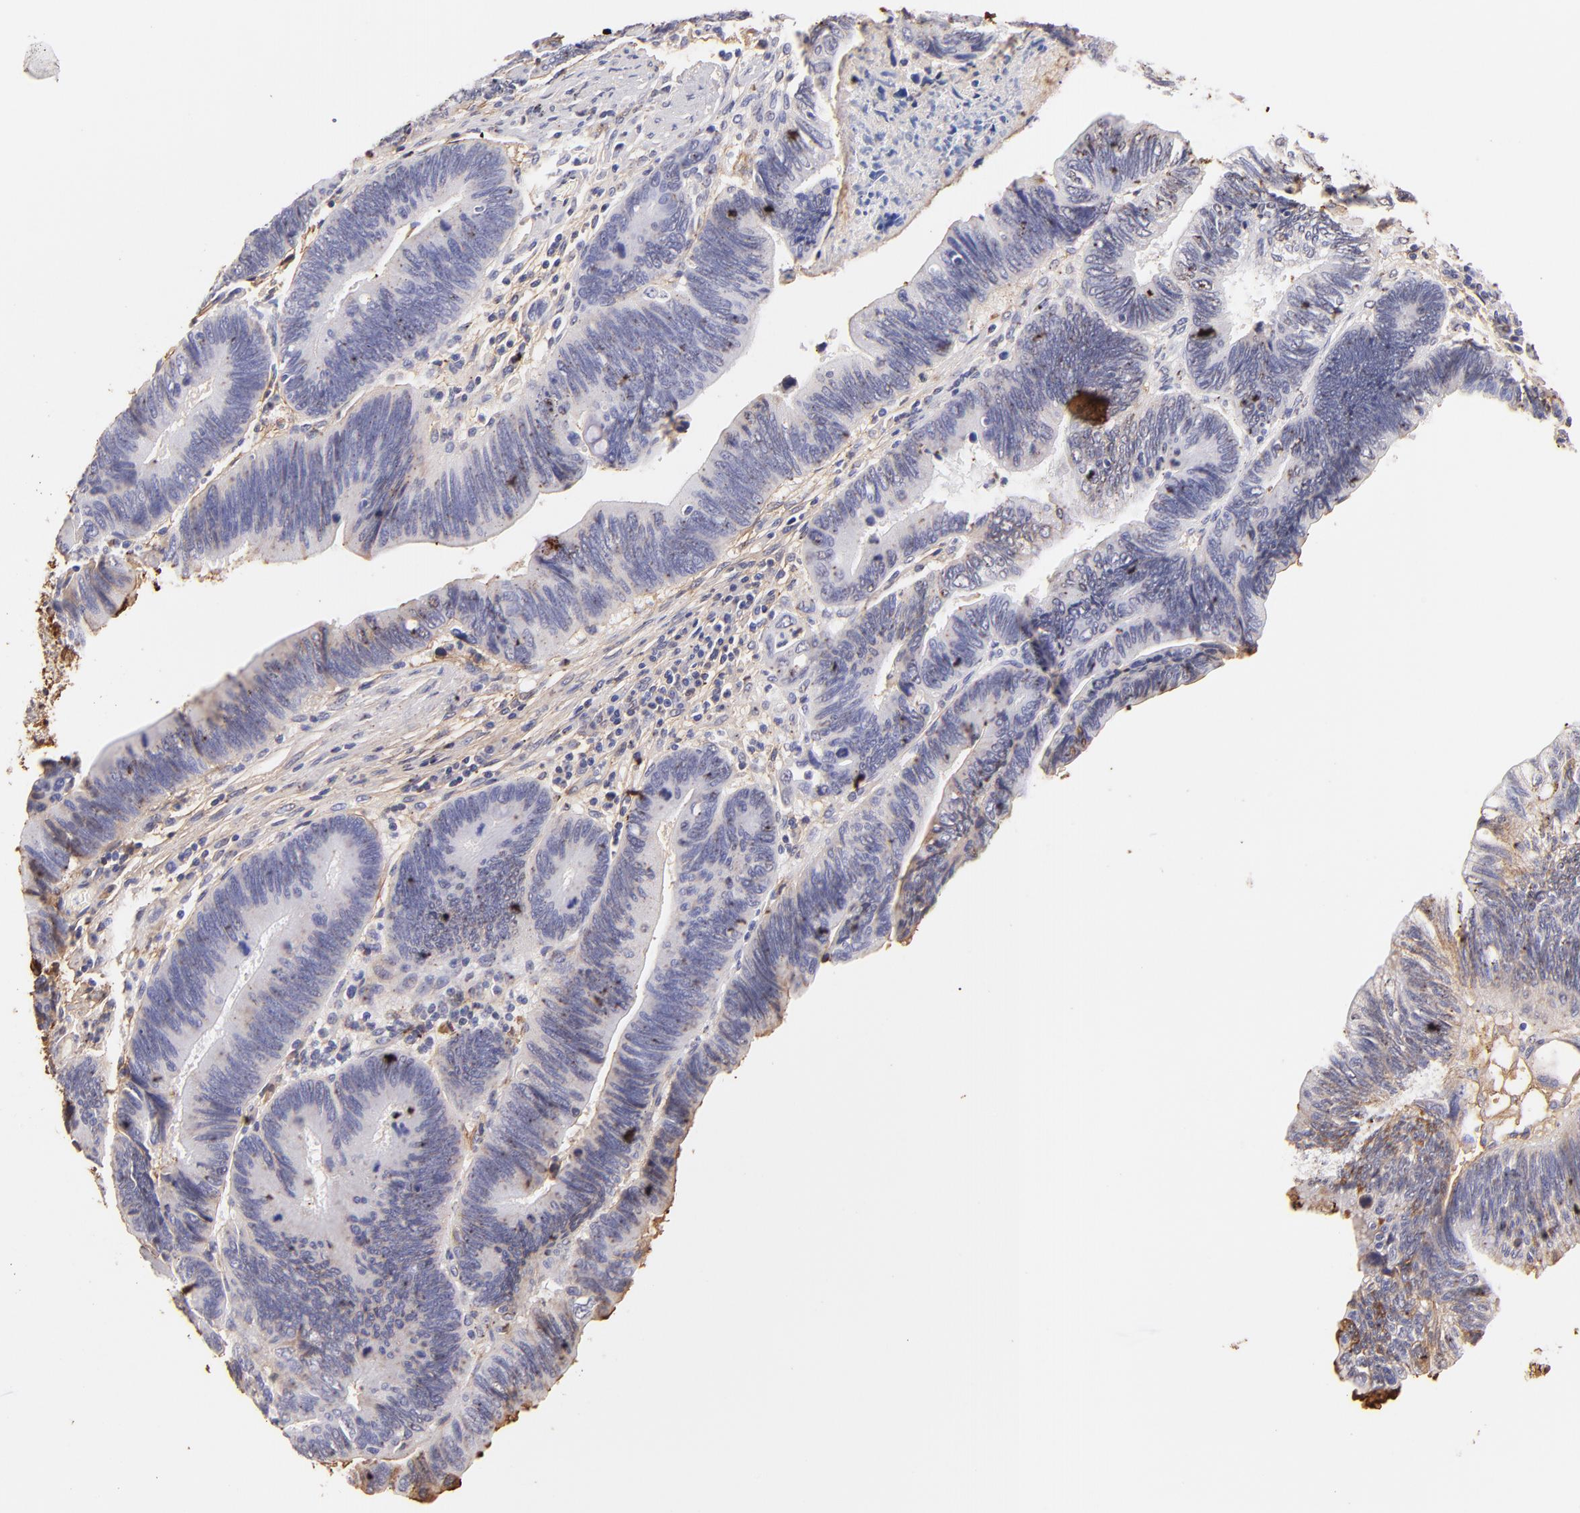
{"staining": {"intensity": "moderate", "quantity": "<25%", "location": "cytoplasmic/membranous"}, "tissue": "pancreatic cancer", "cell_type": "Tumor cells", "image_type": "cancer", "snomed": [{"axis": "morphology", "description": "Adenocarcinoma, NOS"}, {"axis": "topography", "description": "Pancreas"}], "caption": "The image displays staining of pancreatic cancer (adenocarcinoma), revealing moderate cytoplasmic/membranous protein positivity (brown color) within tumor cells.", "gene": "FGB", "patient": {"sex": "female", "age": 70}}